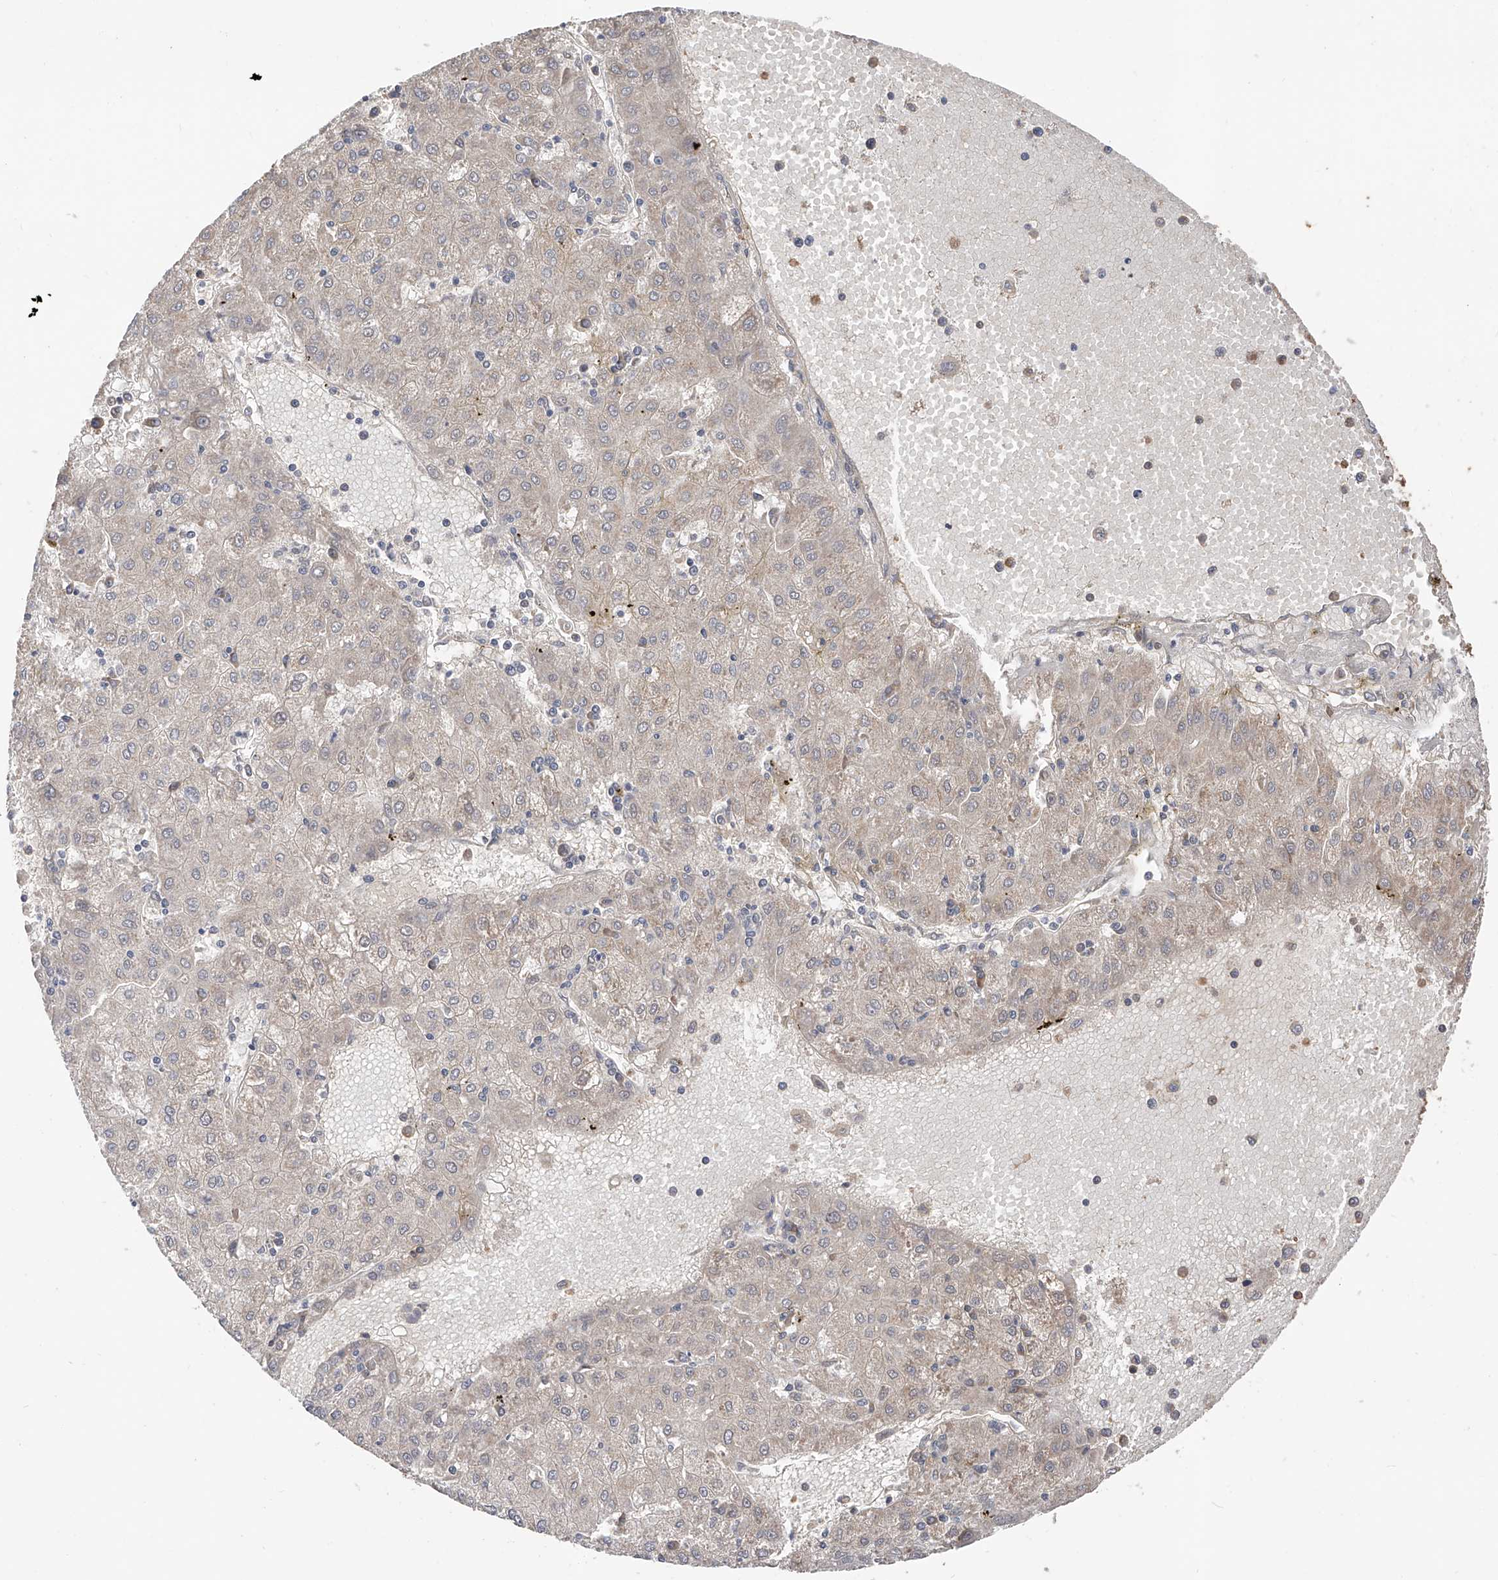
{"staining": {"intensity": "negative", "quantity": "none", "location": "none"}, "tissue": "liver cancer", "cell_type": "Tumor cells", "image_type": "cancer", "snomed": [{"axis": "morphology", "description": "Carcinoma, Hepatocellular, NOS"}, {"axis": "topography", "description": "Liver"}], "caption": "A histopathology image of hepatocellular carcinoma (liver) stained for a protein demonstrates no brown staining in tumor cells. (DAB IHC visualized using brightfield microscopy, high magnification).", "gene": "FAM135A", "patient": {"sex": "male", "age": 72}}